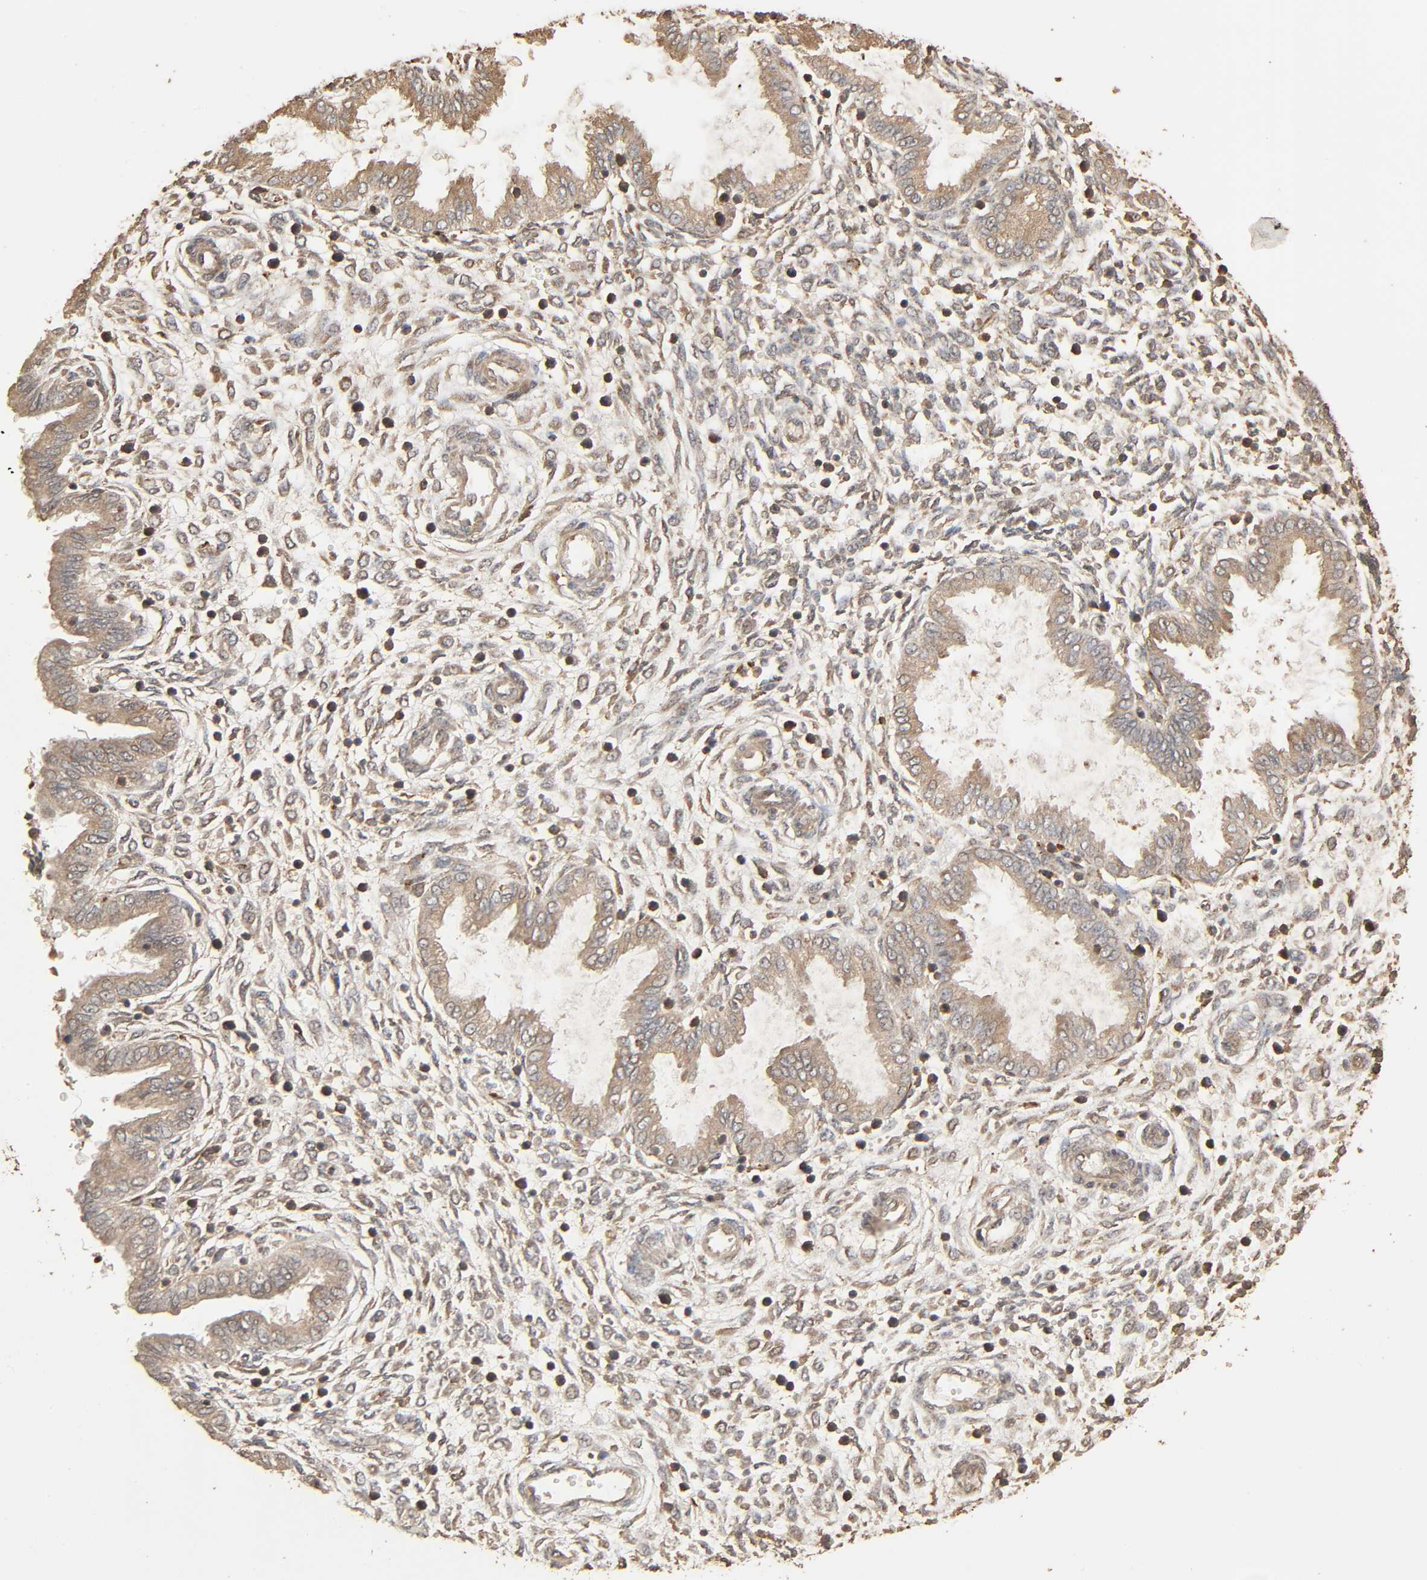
{"staining": {"intensity": "weak", "quantity": ">75%", "location": "cytoplasmic/membranous"}, "tissue": "endometrium", "cell_type": "Cells in endometrial stroma", "image_type": "normal", "snomed": [{"axis": "morphology", "description": "Normal tissue, NOS"}, {"axis": "topography", "description": "Endometrium"}], "caption": "The photomicrograph exhibits staining of benign endometrium, revealing weak cytoplasmic/membranous protein expression (brown color) within cells in endometrial stroma. The staining was performed using DAB, with brown indicating positive protein expression. Nuclei are stained blue with hematoxylin.", "gene": "RPS6KA6", "patient": {"sex": "female", "age": 33}}